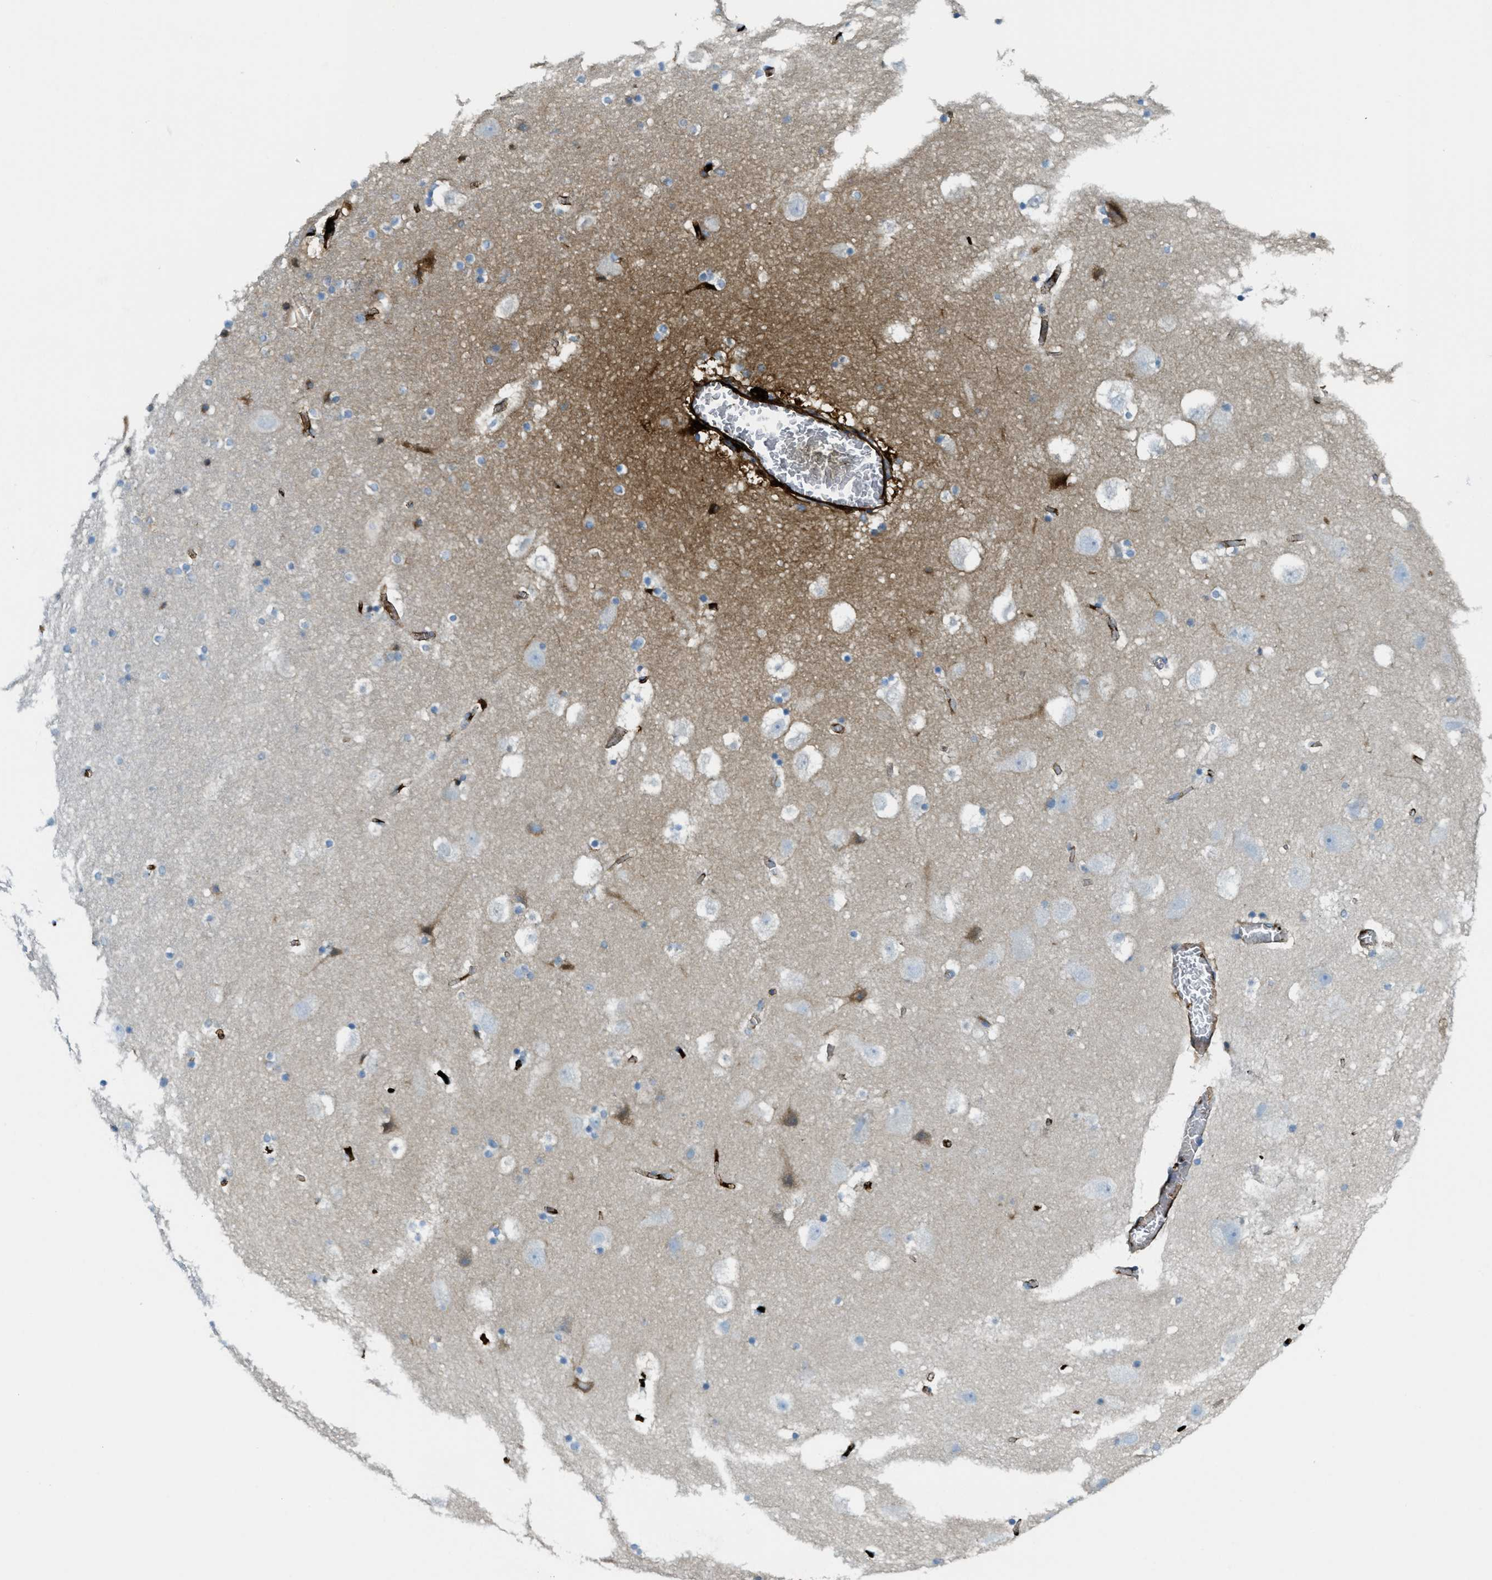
{"staining": {"intensity": "negative", "quantity": "none", "location": "none"}, "tissue": "hippocampus", "cell_type": "Glial cells", "image_type": "normal", "snomed": [{"axis": "morphology", "description": "Normal tissue, NOS"}, {"axis": "topography", "description": "Hippocampus"}], "caption": "This histopathology image is of benign hippocampus stained with IHC to label a protein in brown with the nuclei are counter-stained blue. There is no positivity in glial cells. (DAB (3,3'-diaminobenzidine) immunohistochemistry (IHC), high magnification).", "gene": "TRIM59", "patient": {"sex": "male", "age": 45}}